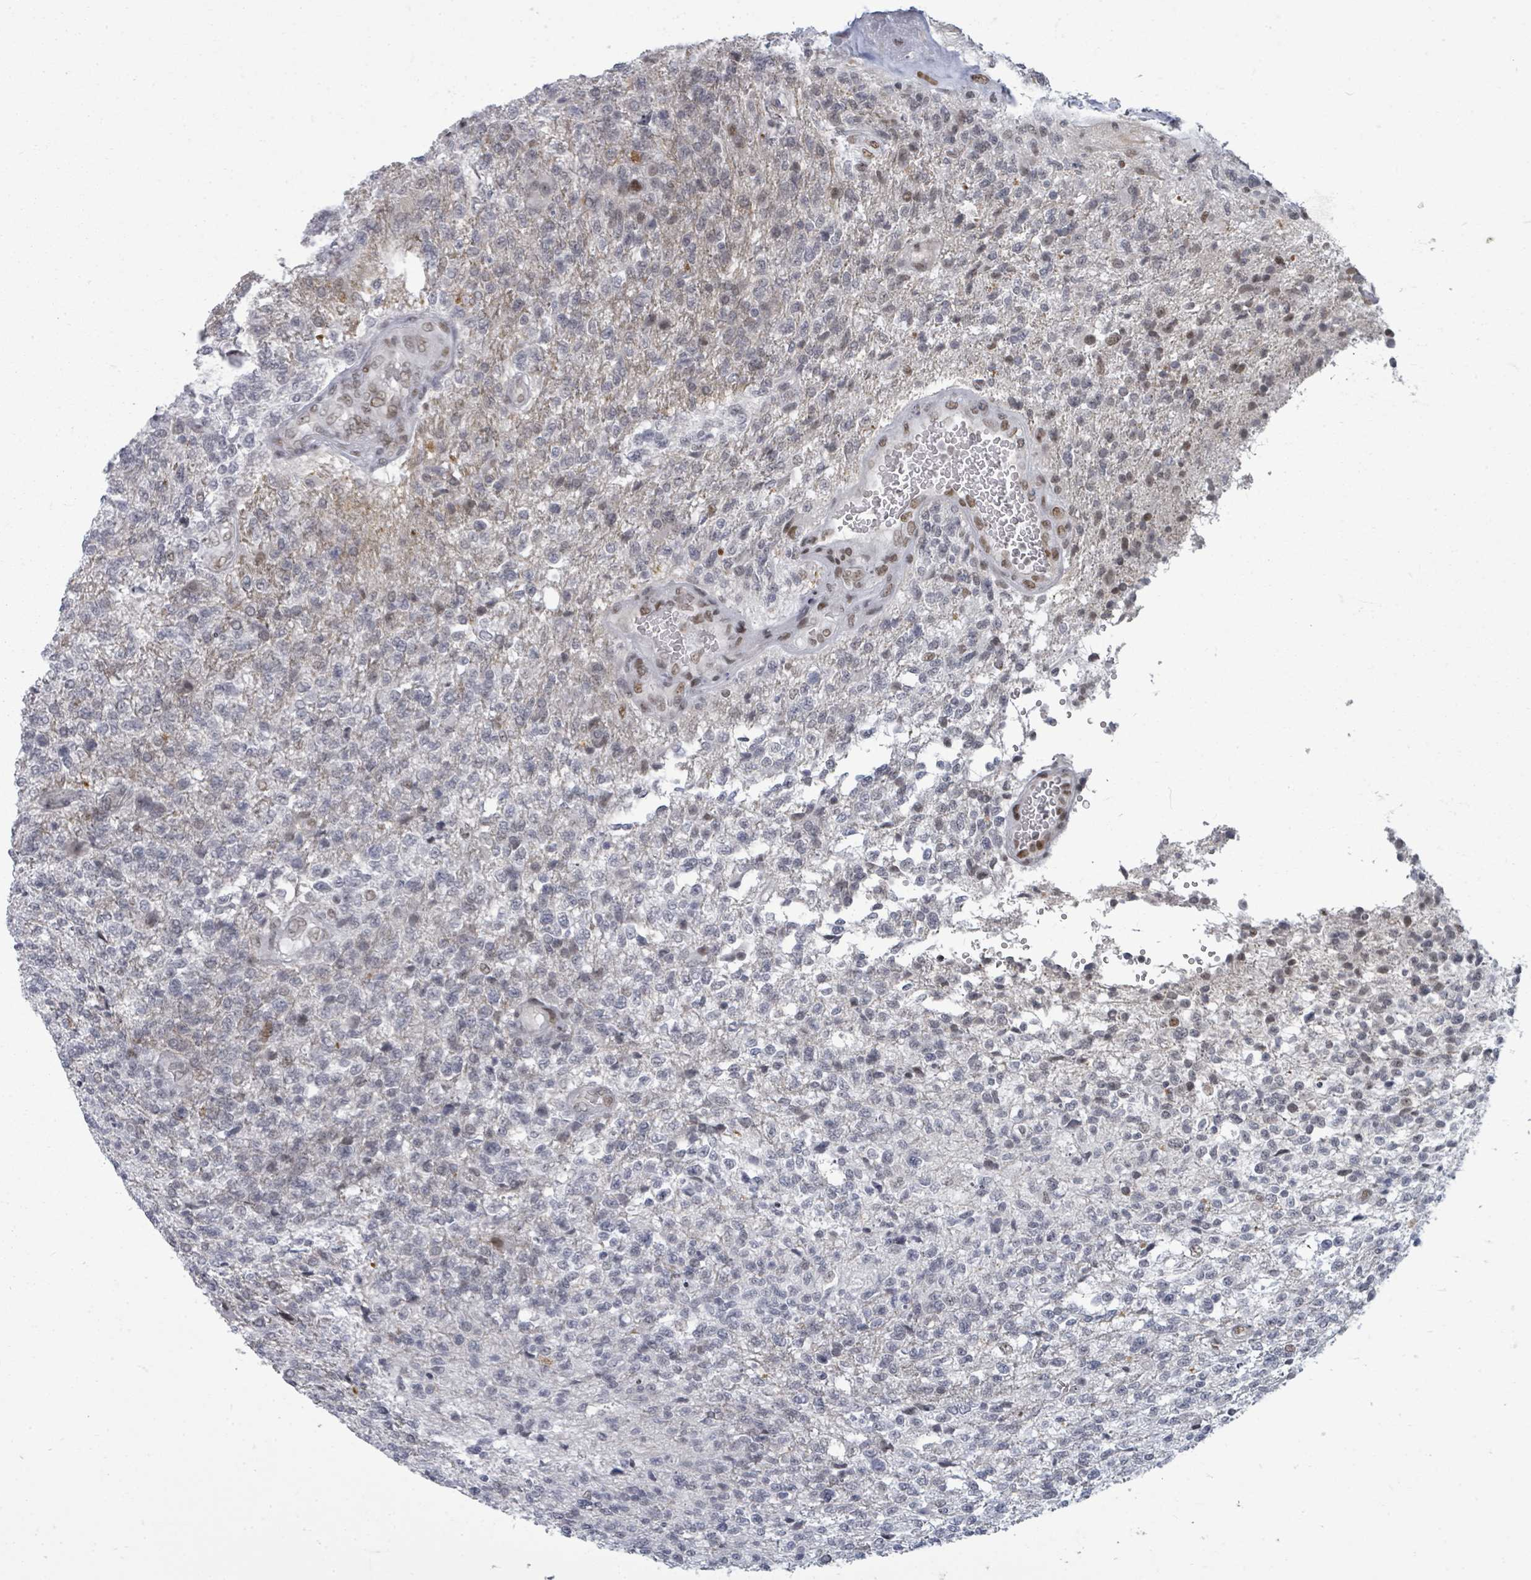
{"staining": {"intensity": "negative", "quantity": "none", "location": "none"}, "tissue": "glioma", "cell_type": "Tumor cells", "image_type": "cancer", "snomed": [{"axis": "morphology", "description": "Glioma, malignant, High grade"}, {"axis": "topography", "description": "Brain"}], "caption": "IHC of glioma exhibits no positivity in tumor cells.", "gene": "ERCC5", "patient": {"sex": "male", "age": 56}}